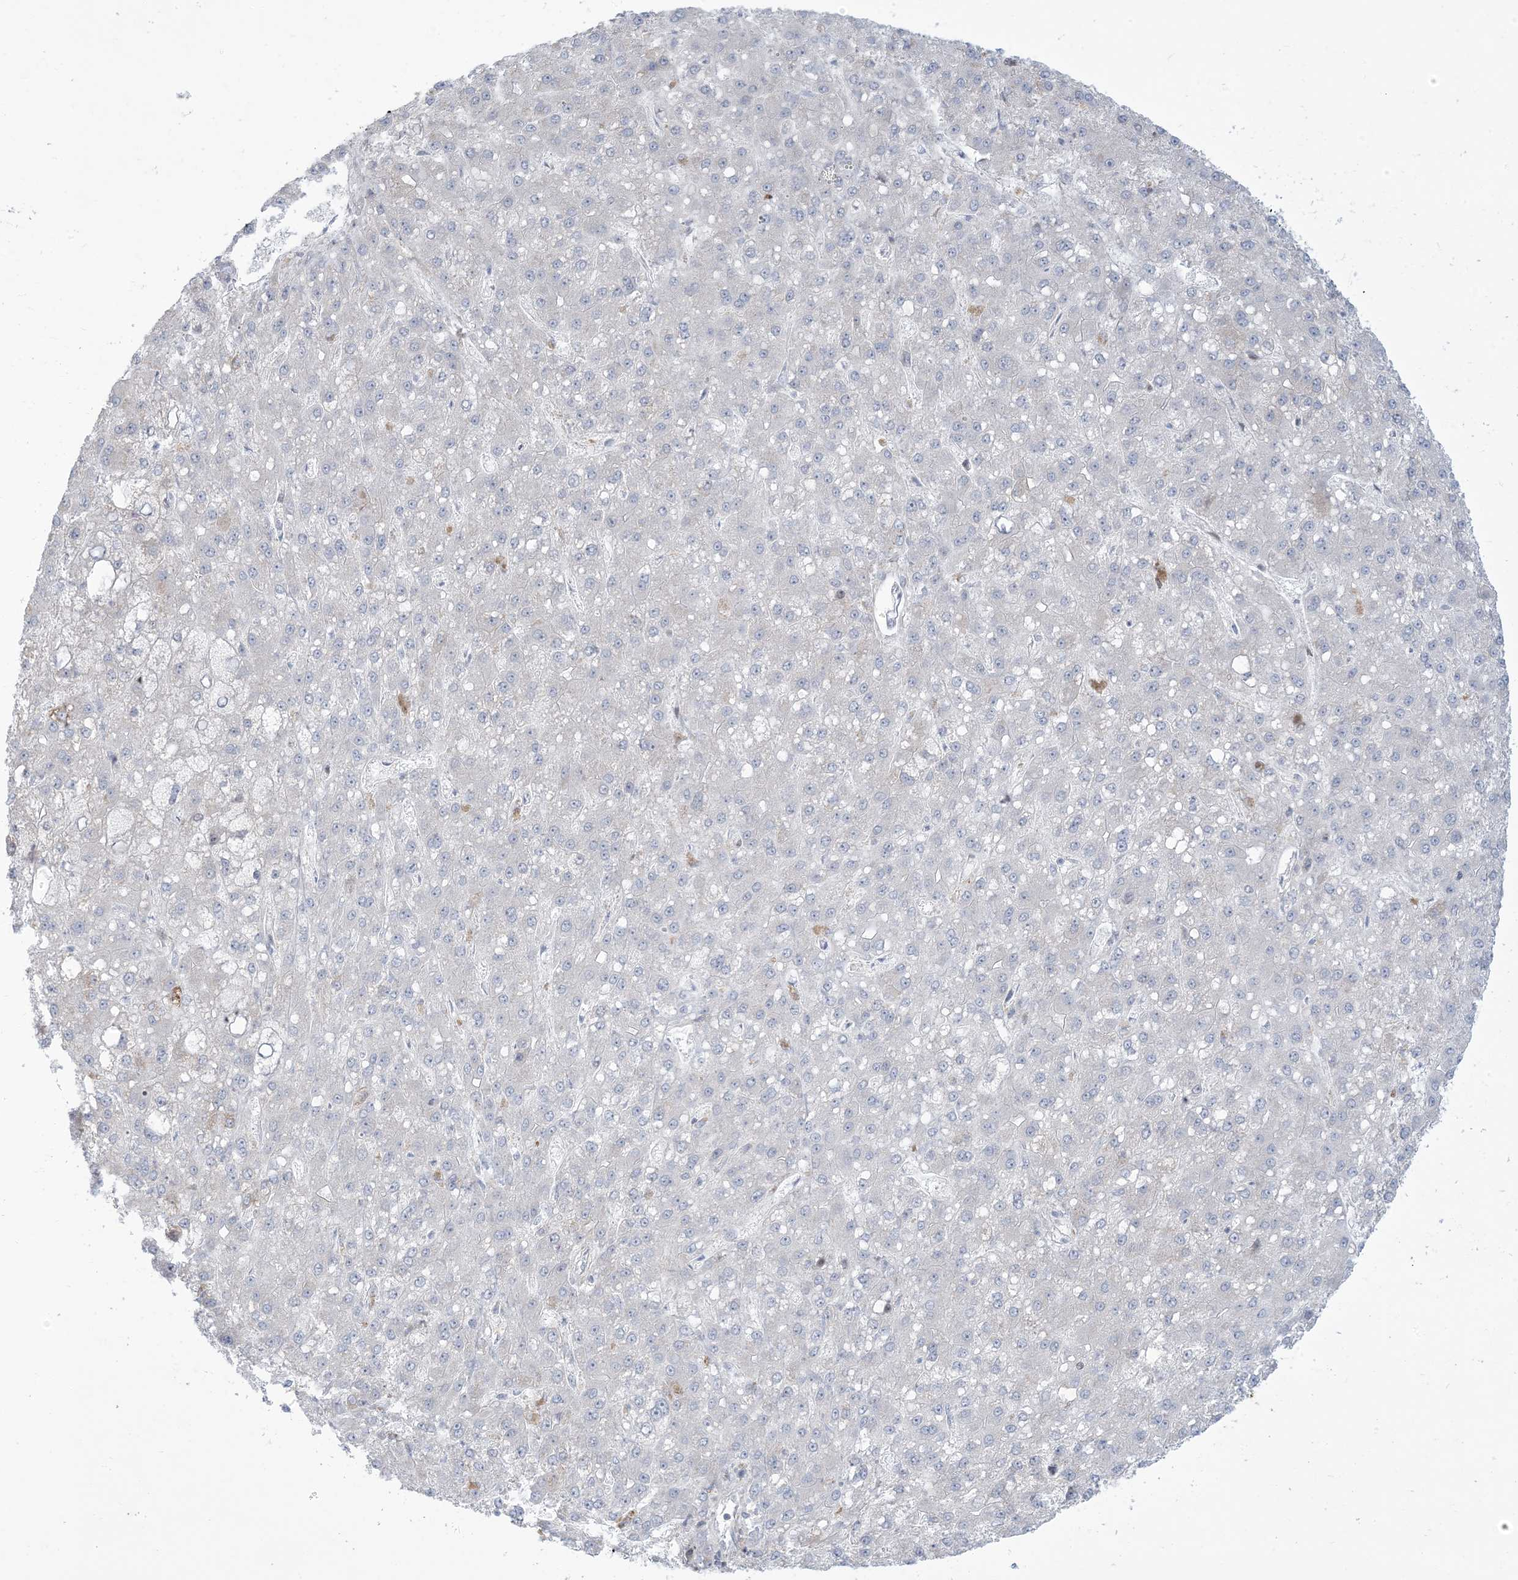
{"staining": {"intensity": "negative", "quantity": "none", "location": "none"}, "tissue": "liver cancer", "cell_type": "Tumor cells", "image_type": "cancer", "snomed": [{"axis": "morphology", "description": "Carcinoma, Hepatocellular, NOS"}, {"axis": "topography", "description": "Liver"}], "caption": "Liver cancer (hepatocellular carcinoma) was stained to show a protein in brown. There is no significant expression in tumor cells.", "gene": "AFTPH", "patient": {"sex": "male", "age": 67}}